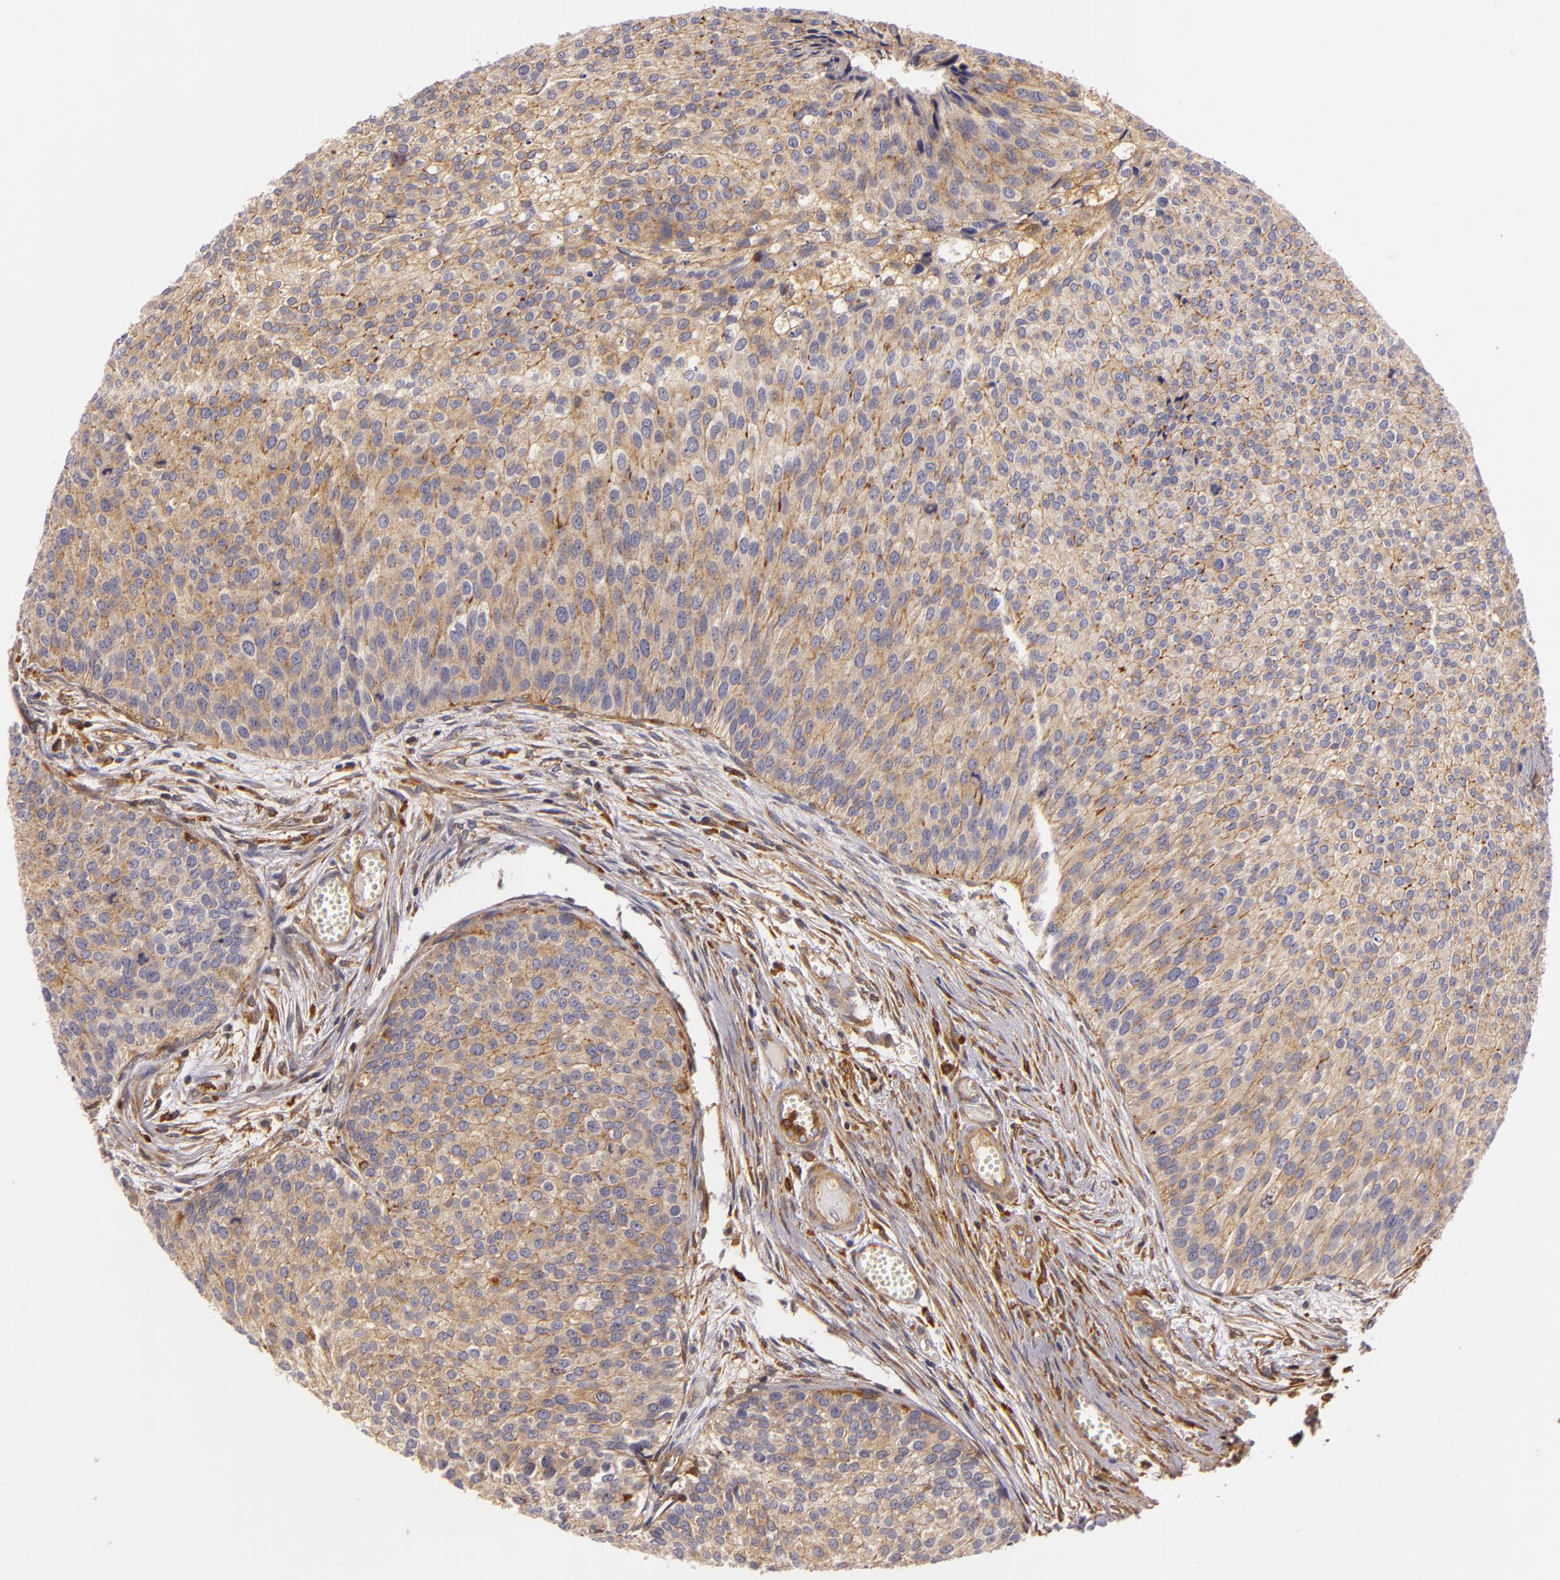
{"staining": {"intensity": "moderate", "quantity": ">75%", "location": "cytoplasmic/membranous"}, "tissue": "urothelial cancer", "cell_type": "Tumor cells", "image_type": "cancer", "snomed": [{"axis": "morphology", "description": "Urothelial carcinoma, Low grade"}, {"axis": "topography", "description": "Urinary bladder"}], "caption": "IHC (DAB) staining of low-grade urothelial carcinoma displays moderate cytoplasmic/membranous protein positivity in approximately >75% of tumor cells. (IHC, brightfield microscopy, high magnification).", "gene": "TOM1", "patient": {"sex": "male", "age": 84}}